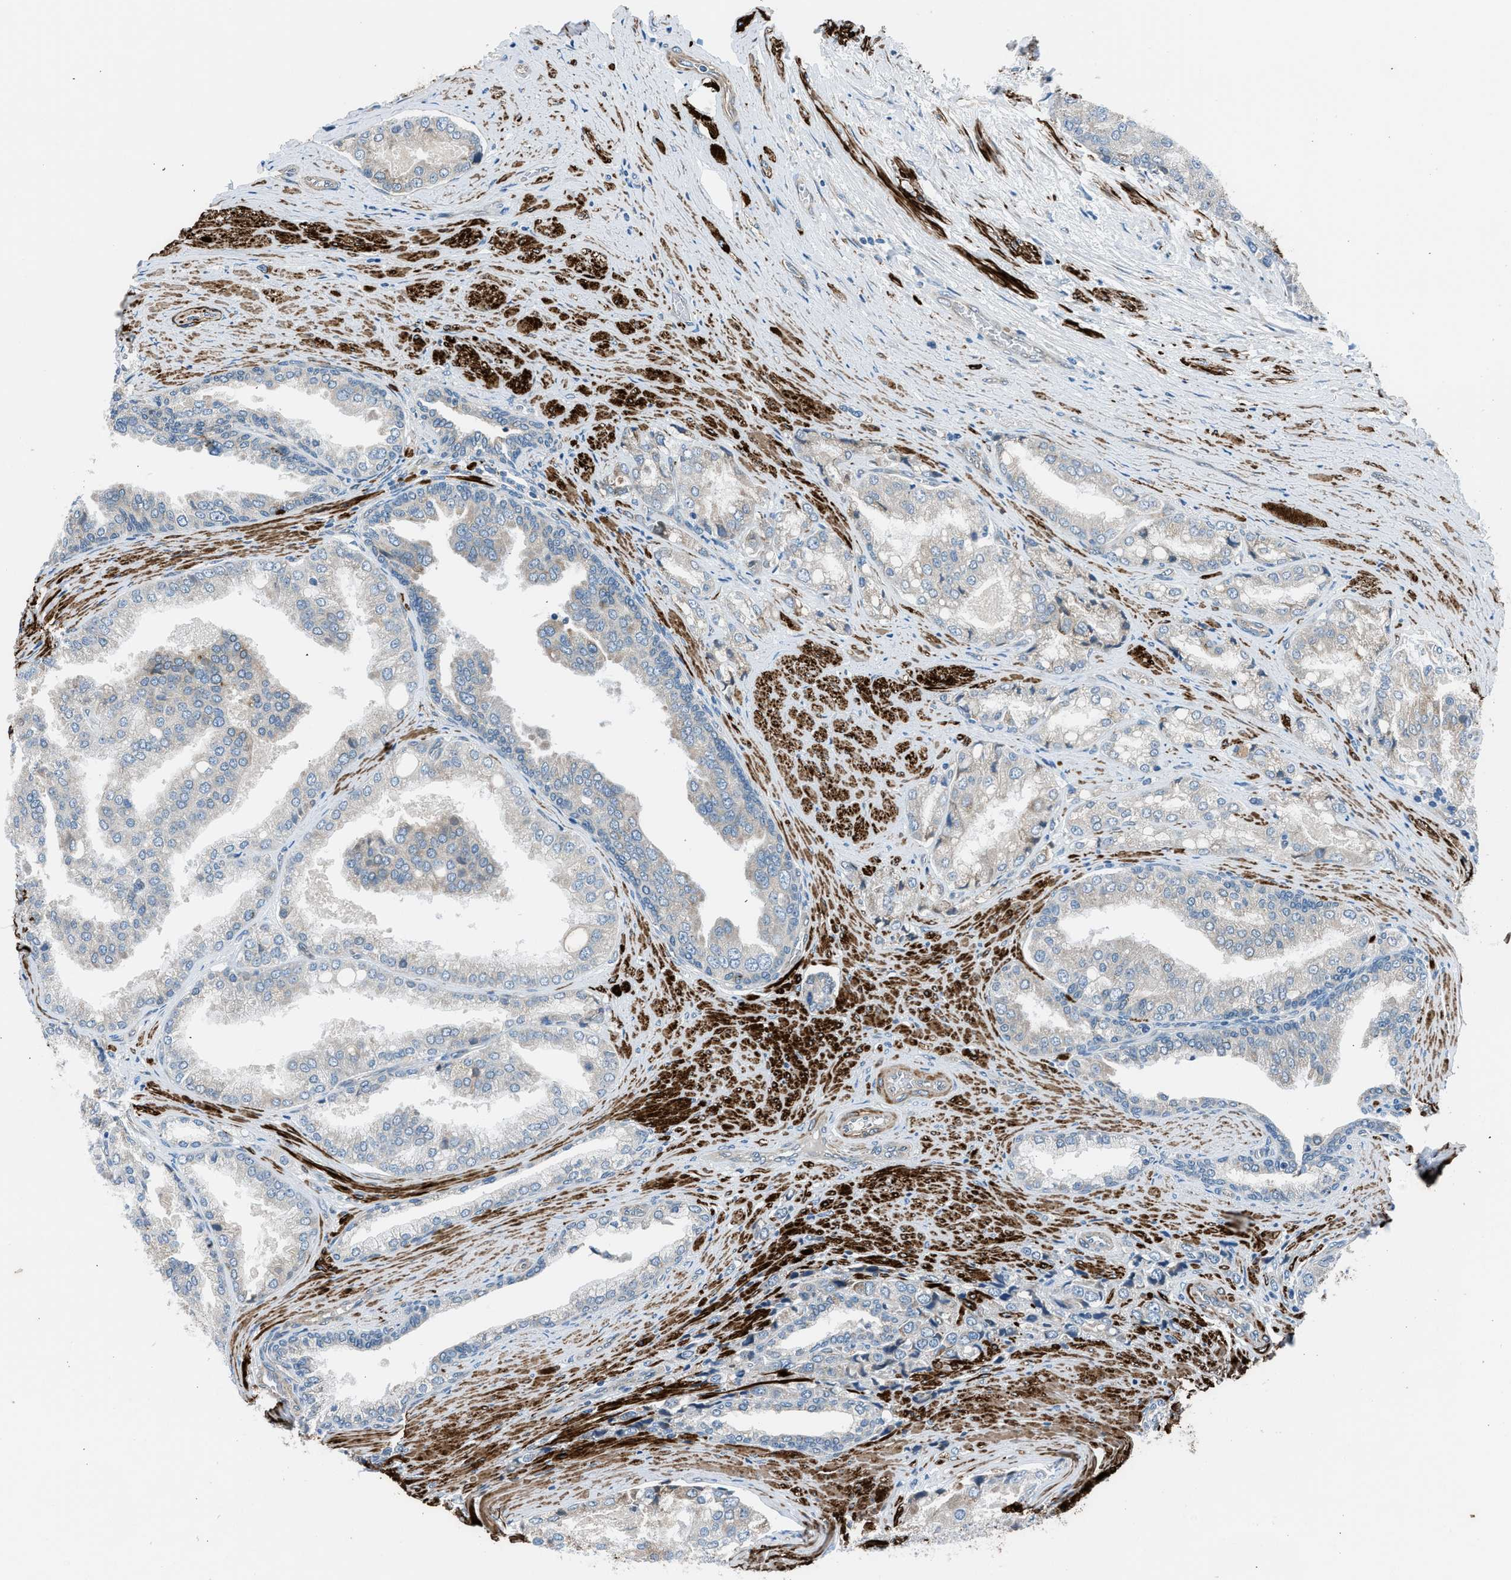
{"staining": {"intensity": "negative", "quantity": "none", "location": "none"}, "tissue": "prostate cancer", "cell_type": "Tumor cells", "image_type": "cancer", "snomed": [{"axis": "morphology", "description": "Adenocarcinoma, High grade"}, {"axis": "topography", "description": "Prostate"}], "caption": "IHC image of neoplastic tissue: human prostate cancer (high-grade adenocarcinoma) stained with DAB (3,3'-diaminobenzidine) exhibits no significant protein staining in tumor cells.", "gene": "LMBR1", "patient": {"sex": "male", "age": 50}}